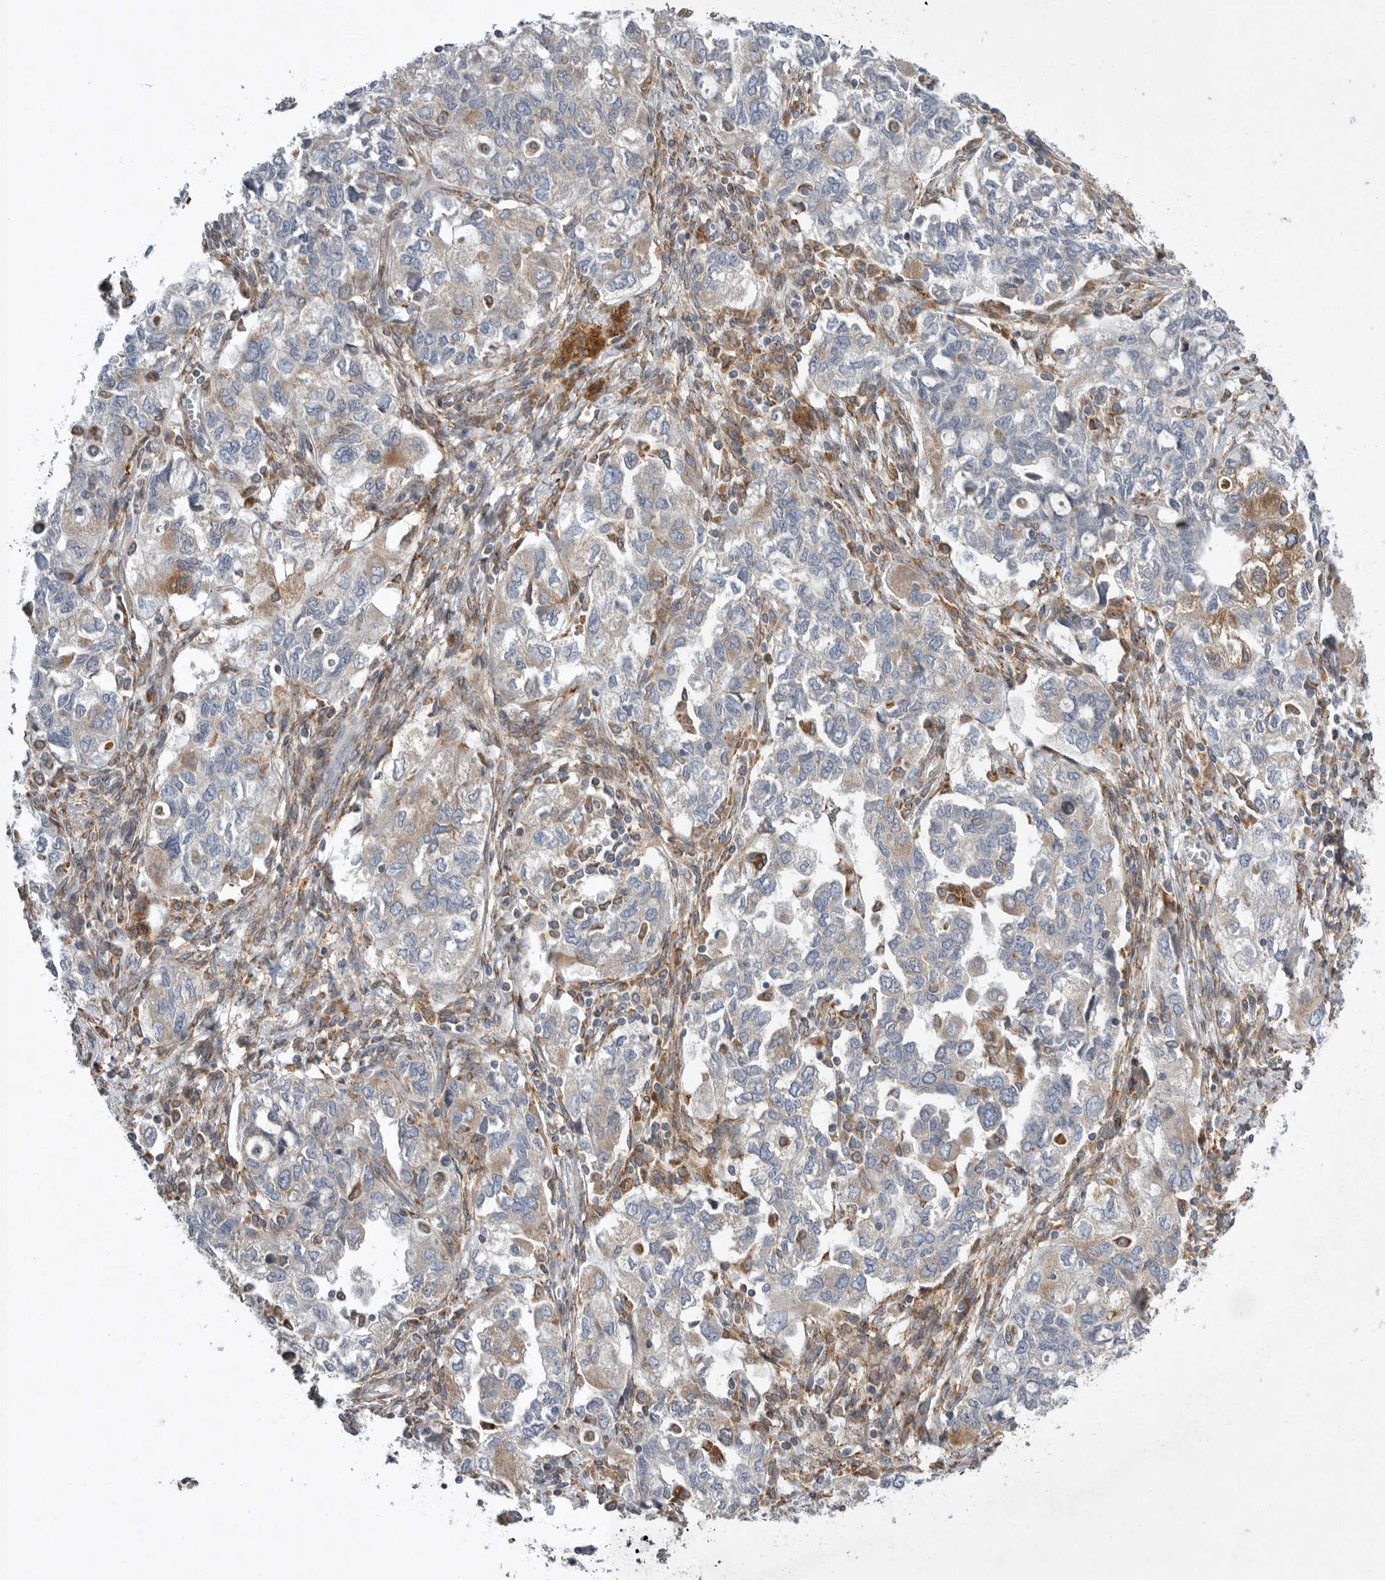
{"staining": {"intensity": "weak", "quantity": "<25%", "location": "cytoplasmic/membranous"}, "tissue": "ovarian cancer", "cell_type": "Tumor cells", "image_type": "cancer", "snomed": [{"axis": "morphology", "description": "Carcinoma, NOS"}, {"axis": "morphology", "description": "Cystadenocarcinoma, serous, NOS"}, {"axis": "topography", "description": "Ovary"}], "caption": "High magnification brightfield microscopy of ovarian cancer (serous cystadenocarcinoma) stained with DAB (3,3'-diaminobenzidine) (brown) and counterstained with hematoxylin (blue): tumor cells show no significant positivity. Brightfield microscopy of immunohistochemistry (IHC) stained with DAB (brown) and hematoxylin (blue), captured at high magnification.", "gene": "GANAB", "patient": {"sex": "female", "age": 69}}